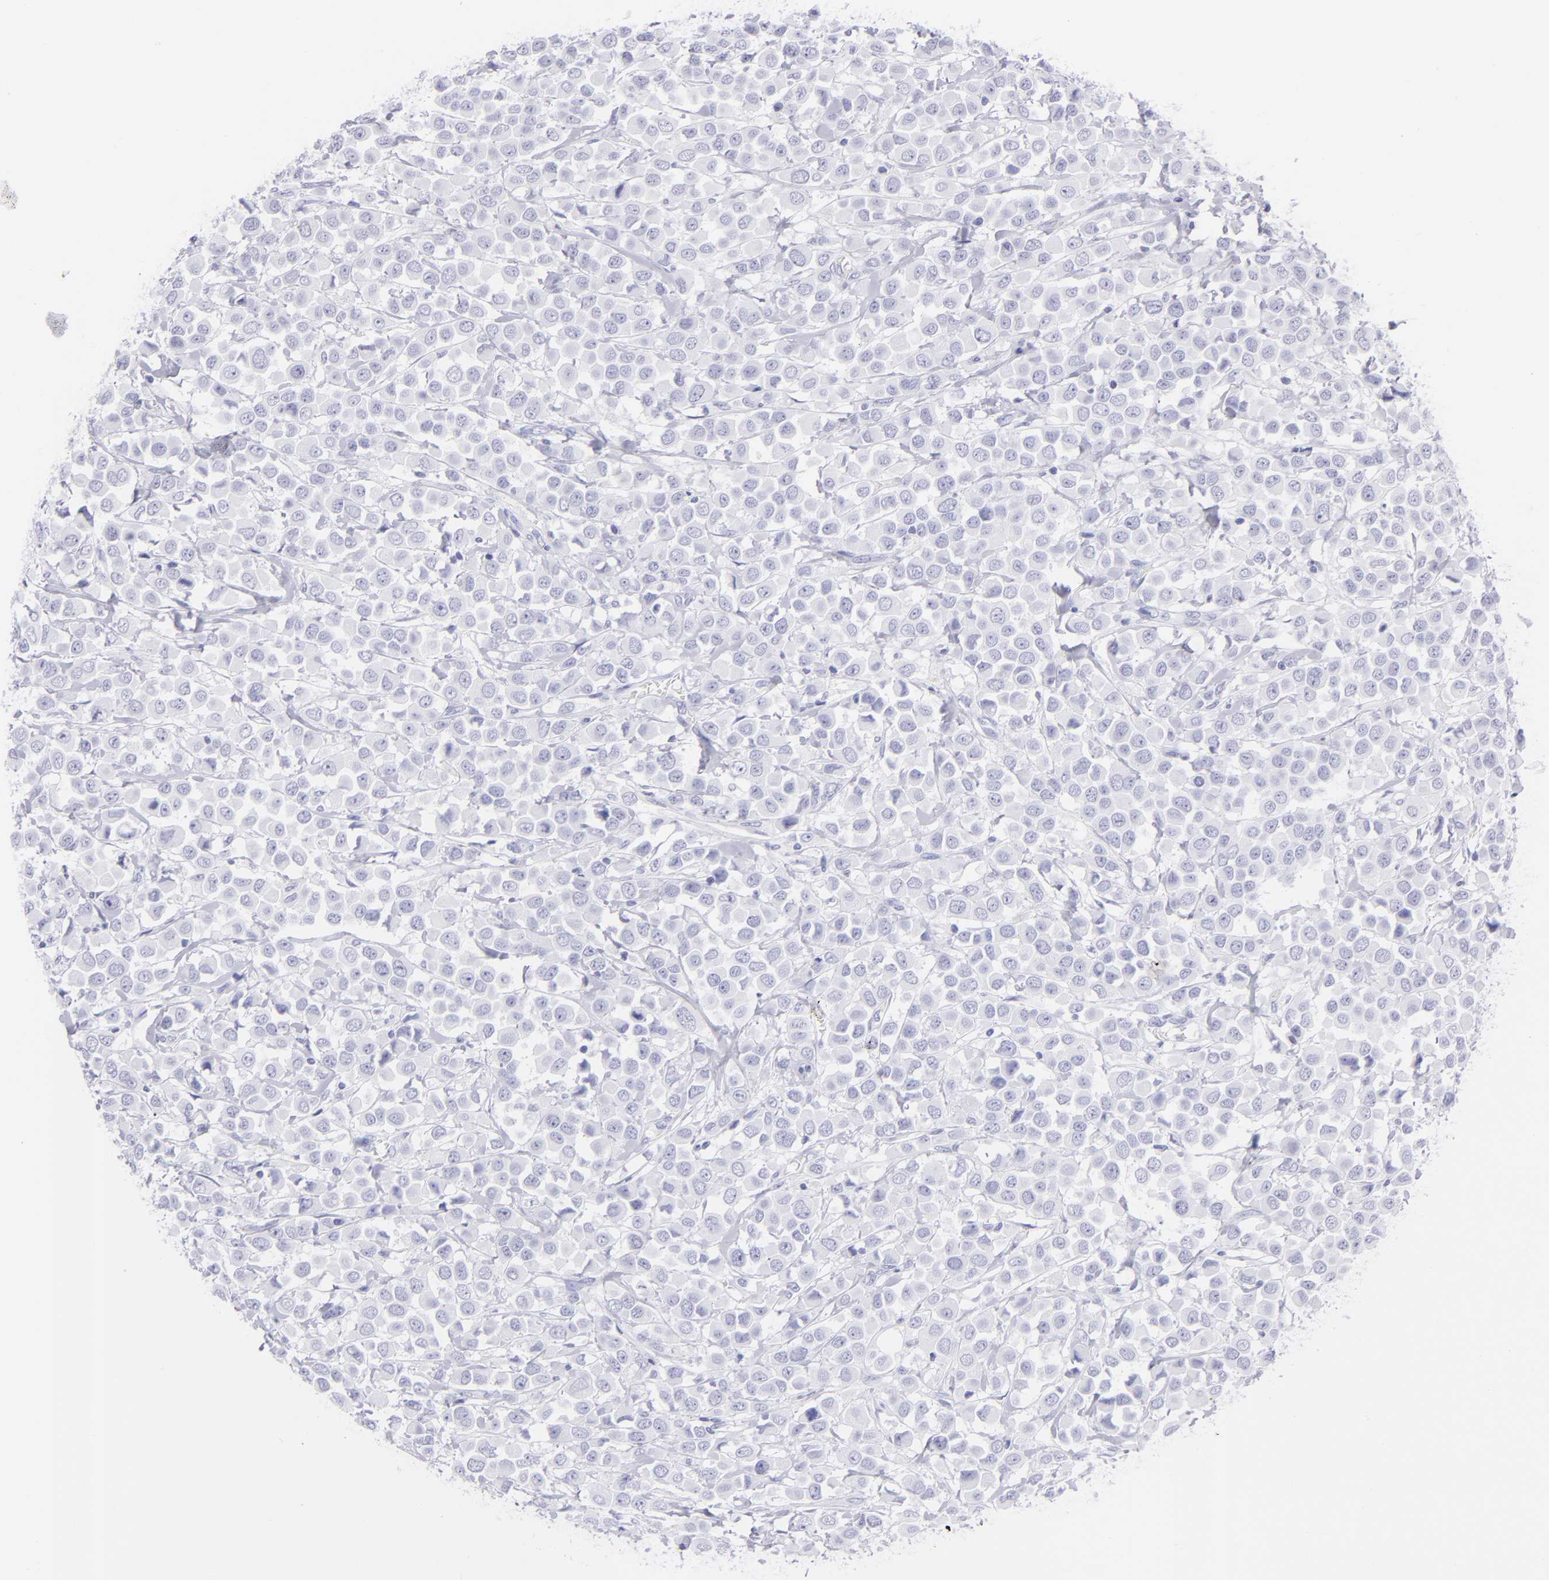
{"staining": {"intensity": "negative", "quantity": "none", "location": "none"}, "tissue": "breast cancer", "cell_type": "Tumor cells", "image_type": "cancer", "snomed": [{"axis": "morphology", "description": "Duct carcinoma"}, {"axis": "topography", "description": "Breast"}], "caption": "Immunohistochemical staining of human infiltrating ductal carcinoma (breast) exhibits no significant staining in tumor cells. The staining is performed using DAB brown chromogen with nuclei counter-stained in using hematoxylin.", "gene": "SLC1A3", "patient": {"sex": "female", "age": 61}}